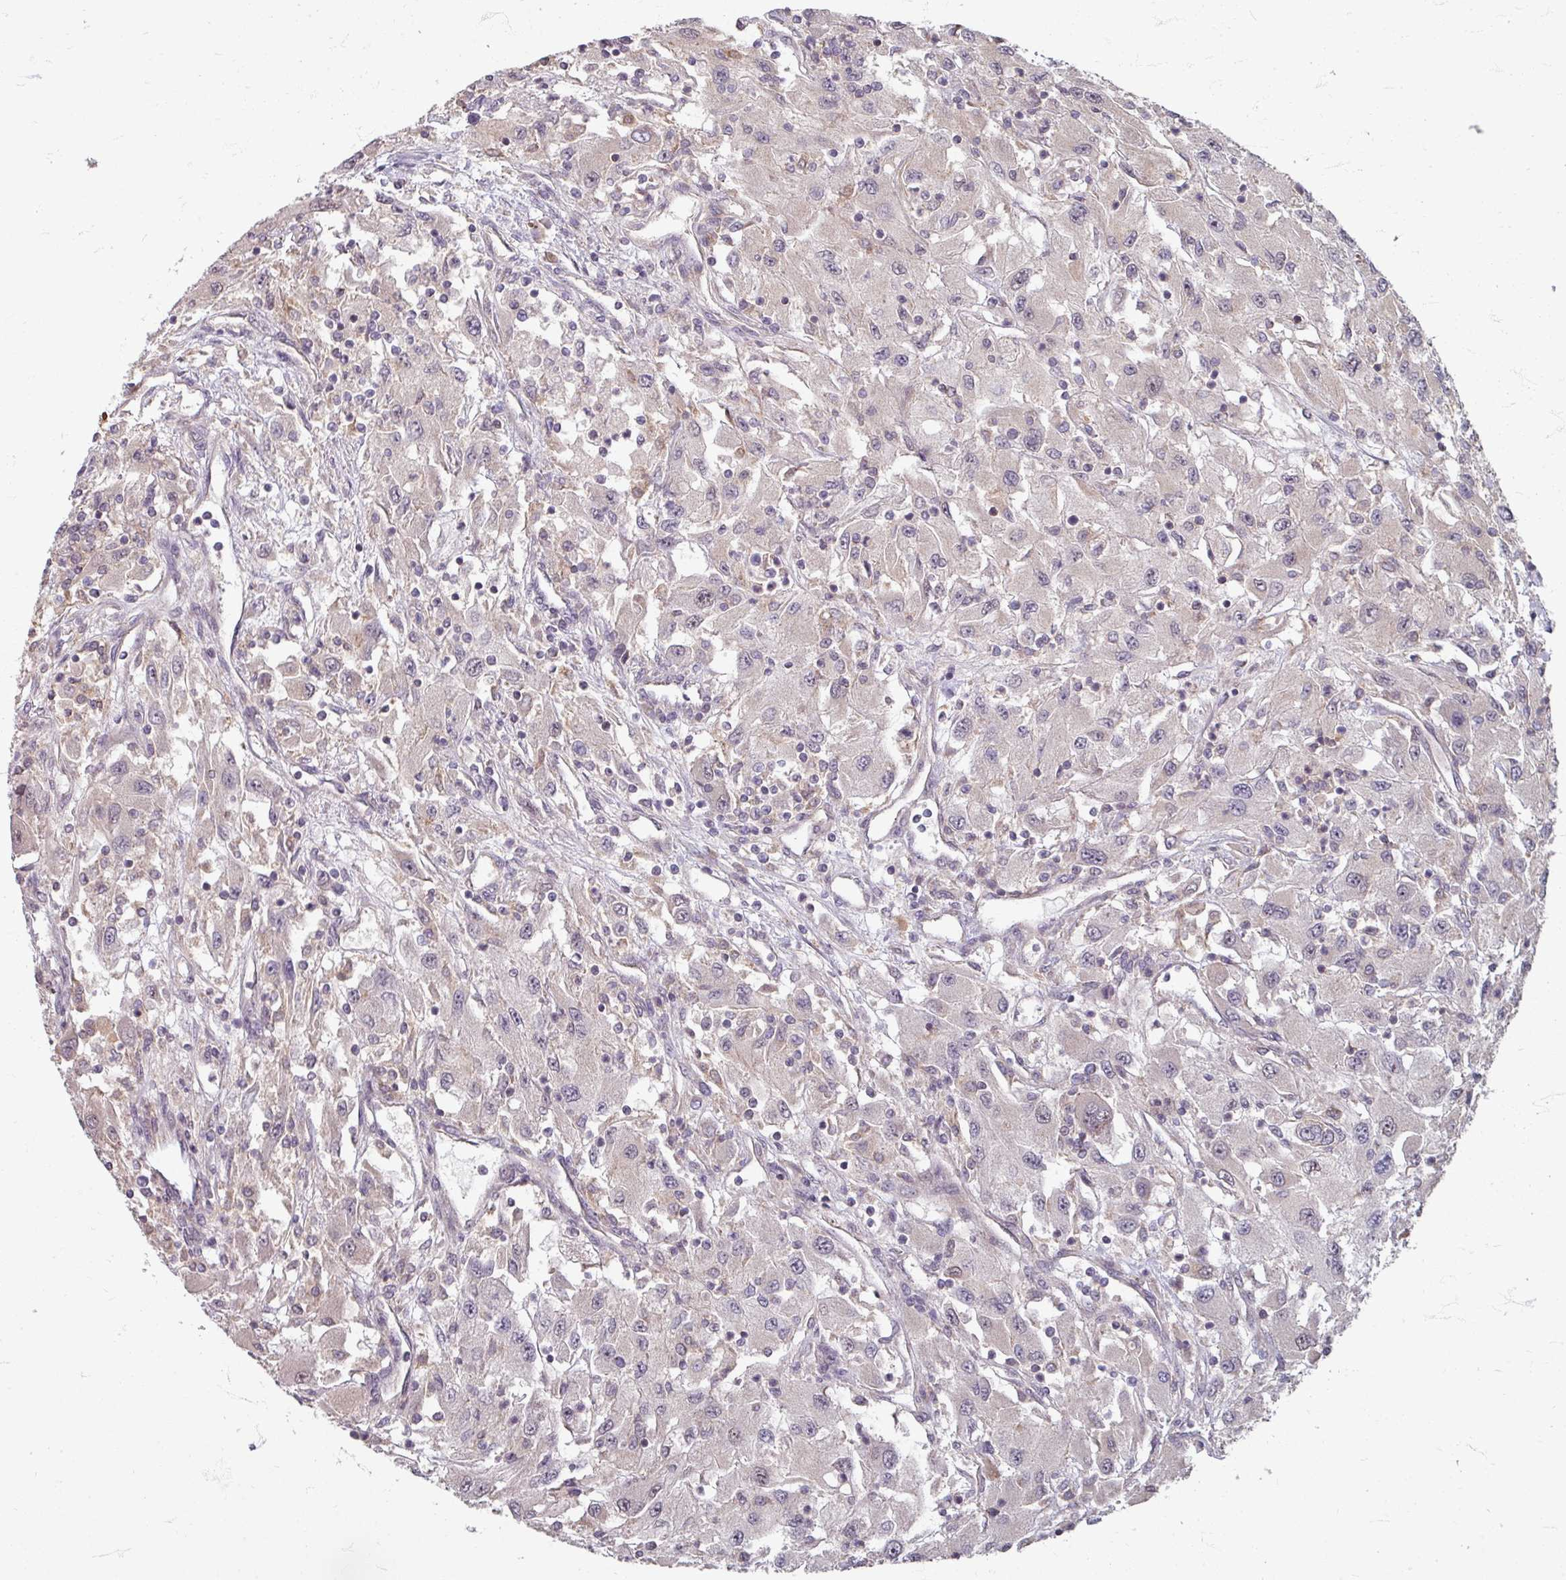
{"staining": {"intensity": "negative", "quantity": "none", "location": "none"}, "tissue": "renal cancer", "cell_type": "Tumor cells", "image_type": "cancer", "snomed": [{"axis": "morphology", "description": "Adenocarcinoma, NOS"}, {"axis": "topography", "description": "Kidney"}], "caption": "This is a histopathology image of IHC staining of renal cancer (adenocarcinoma), which shows no expression in tumor cells.", "gene": "STAM", "patient": {"sex": "female", "age": 67}}